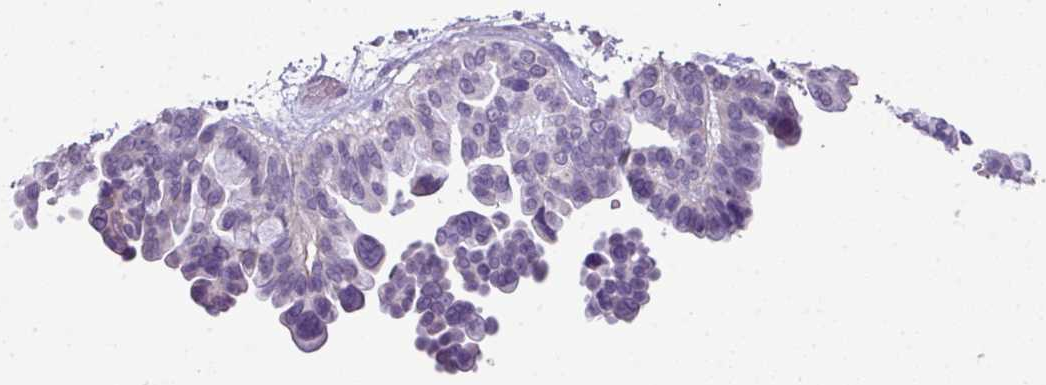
{"staining": {"intensity": "negative", "quantity": "none", "location": "none"}, "tissue": "ovarian cancer", "cell_type": "Tumor cells", "image_type": "cancer", "snomed": [{"axis": "morphology", "description": "Cystadenocarcinoma, serous, NOS"}, {"axis": "topography", "description": "Ovary"}], "caption": "Immunohistochemistry image of neoplastic tissue: human ovarian cancer stained with DAB exhibits no significant protein positivity in tumor cells.", "gene": "DIP2A", "patient": {"sex": "female", "age": 56}}